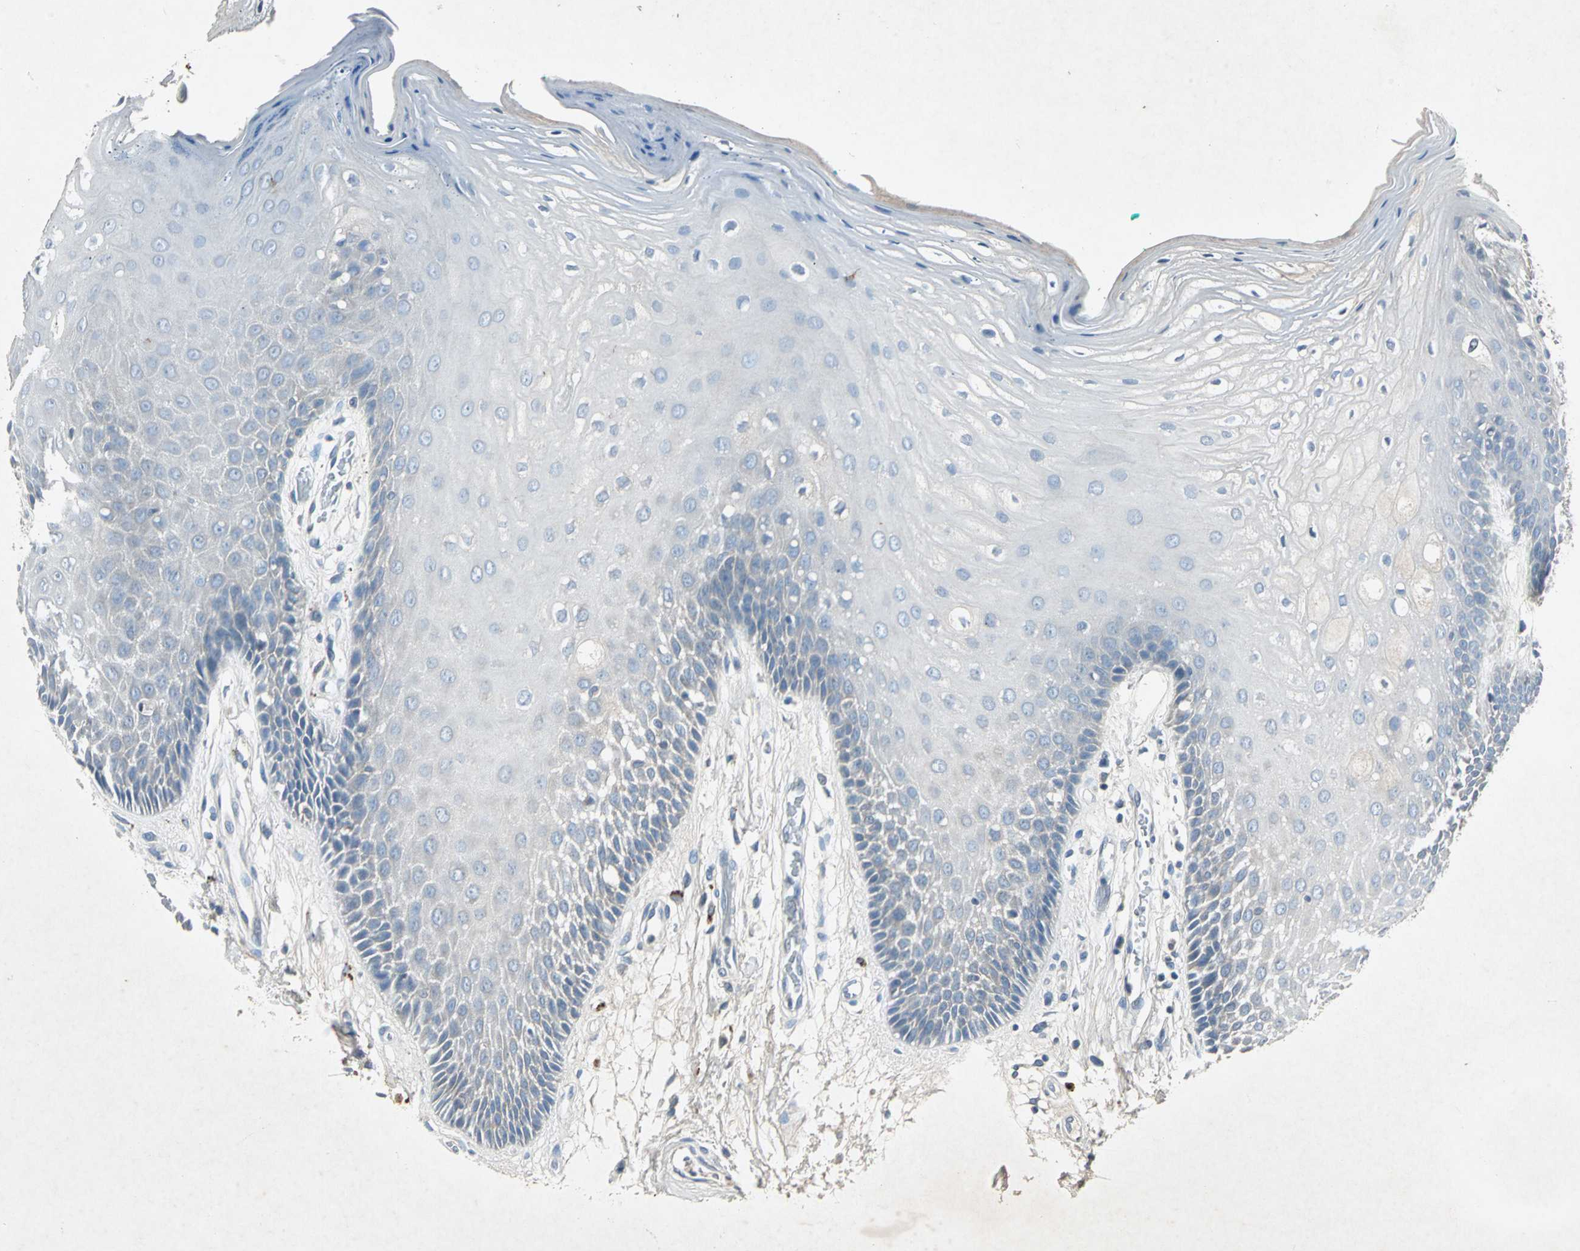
{"staining": {"intensity": "negative", "quantity": "none", "location": "none"}, "tissue": "oral mucosa", "cell_type": "Squamous epithelial cells", "image_type": "normal", "snomed": [{"axis": "morphology", "description": "Normal tissue, NOS"}, {"axis": "morphology", "description": "Squamous cell carcinoma, NOS"}, {"axis": "topography", "description": "Skeletal muscle"}, {"axis": "topography", "description": "Oral tissue"}, {"axis": "topography", "description": "Head-Neck"}], "caption": "DAB immunohistochemical staining of benign oral mucosa demonstrates no significant staining in squamous epithelial cells. Nuclei are stained in blue.", "gene": "SLC2A13", "patient": {"sex": "female", "age": 84}}